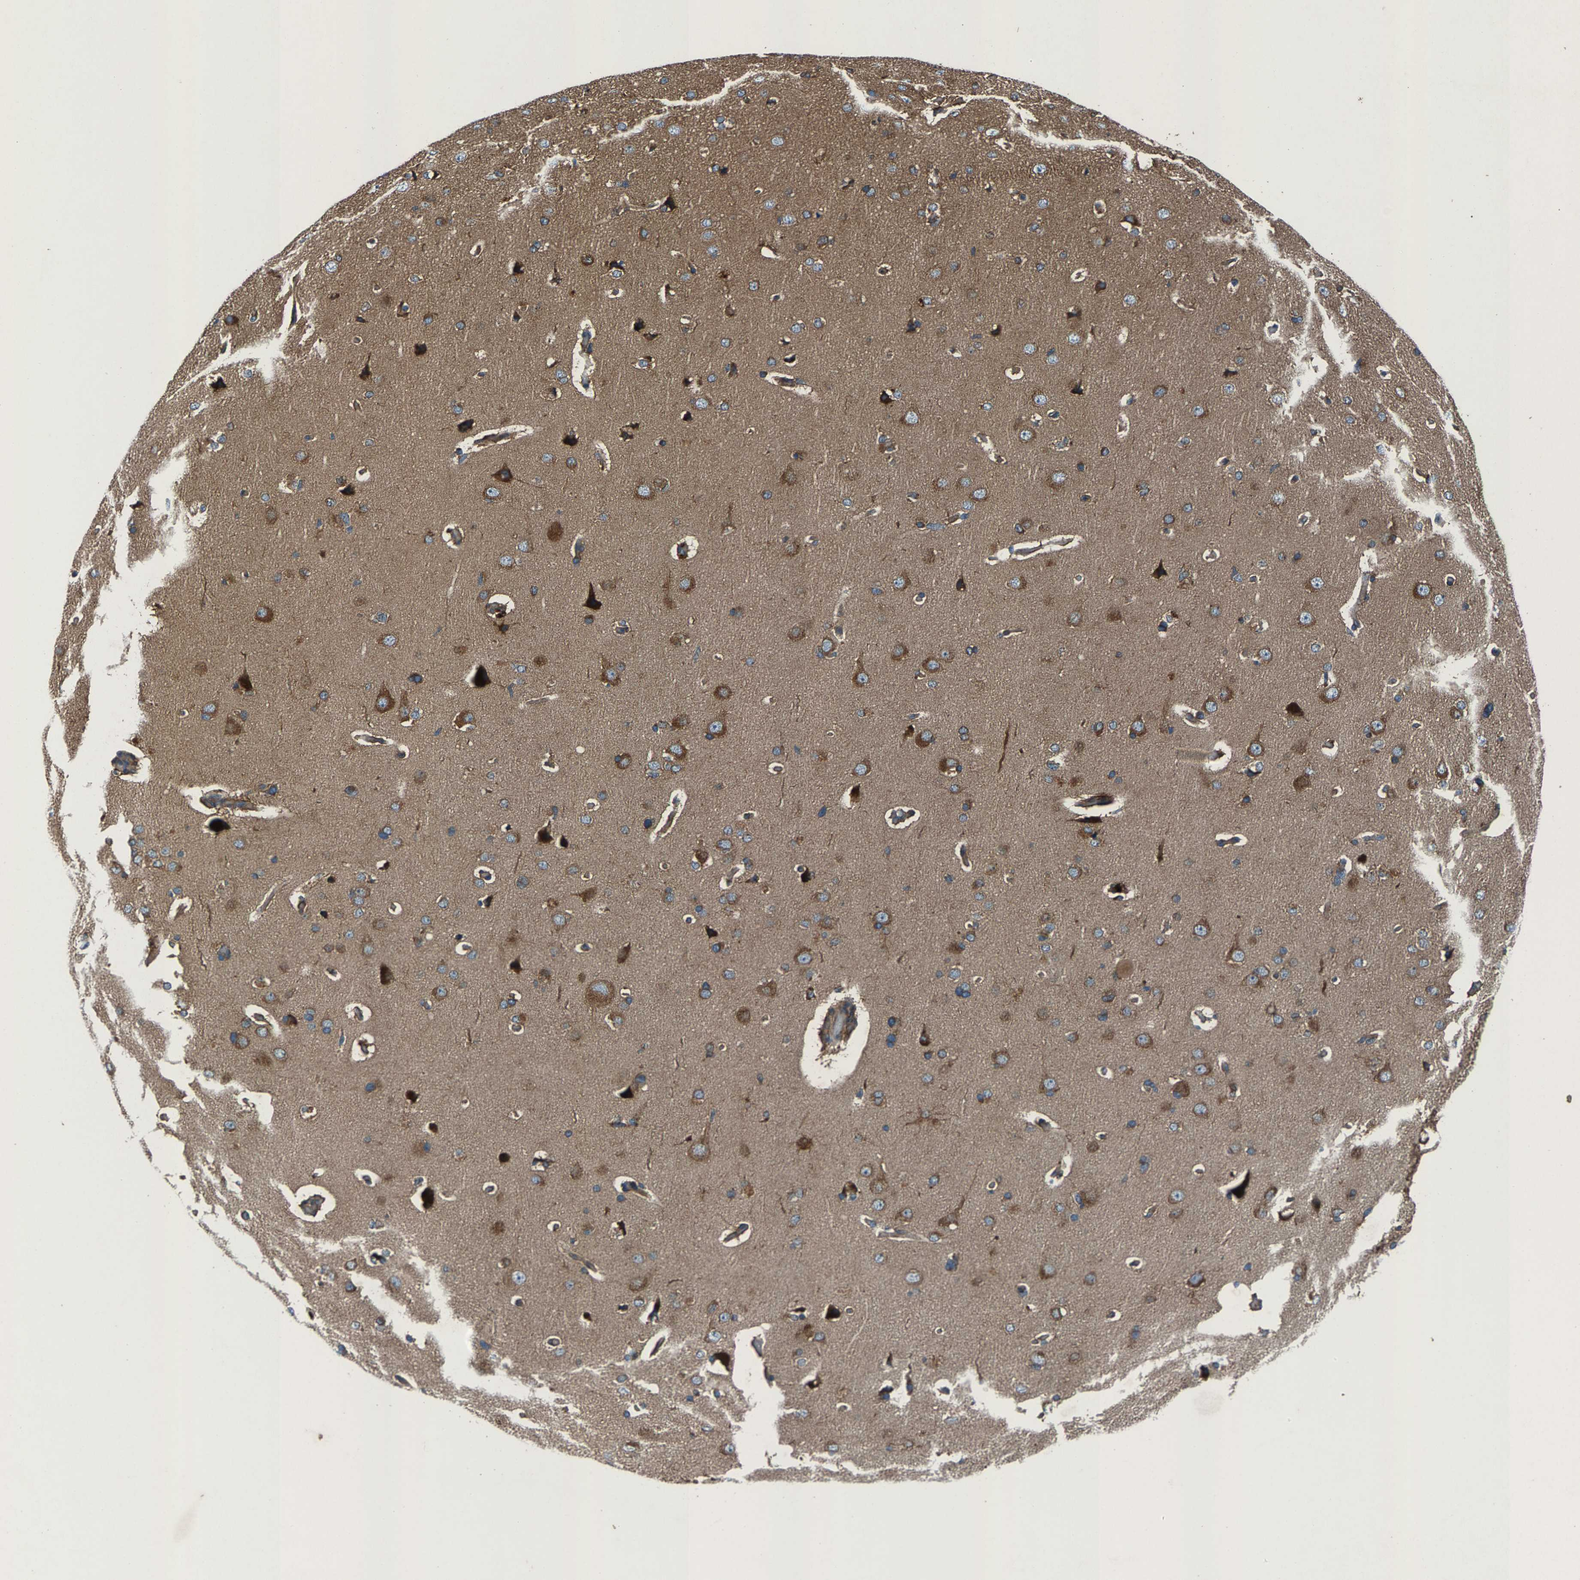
{"staining": {"intensity": "moderate", "quantity": ">75%", "location": "cytoplasmic/membranous"}, "tissue": "cerebral cortex", "cell_type": "Endothelial cells", "image_type": "normal", "snomed": [{"axis": "morphology", "description": "Normal tissue, NOS"}, {"axis": "topography", "description": "Cerebral cortex"}], "caption": "Moderate cytoplasmic/membranous protein positivity is seen in approximately >75% of endothelial cells in cerebral cortex.", "gene": "LPCAT1", "patient": {"sex": "male", "age": 62}}